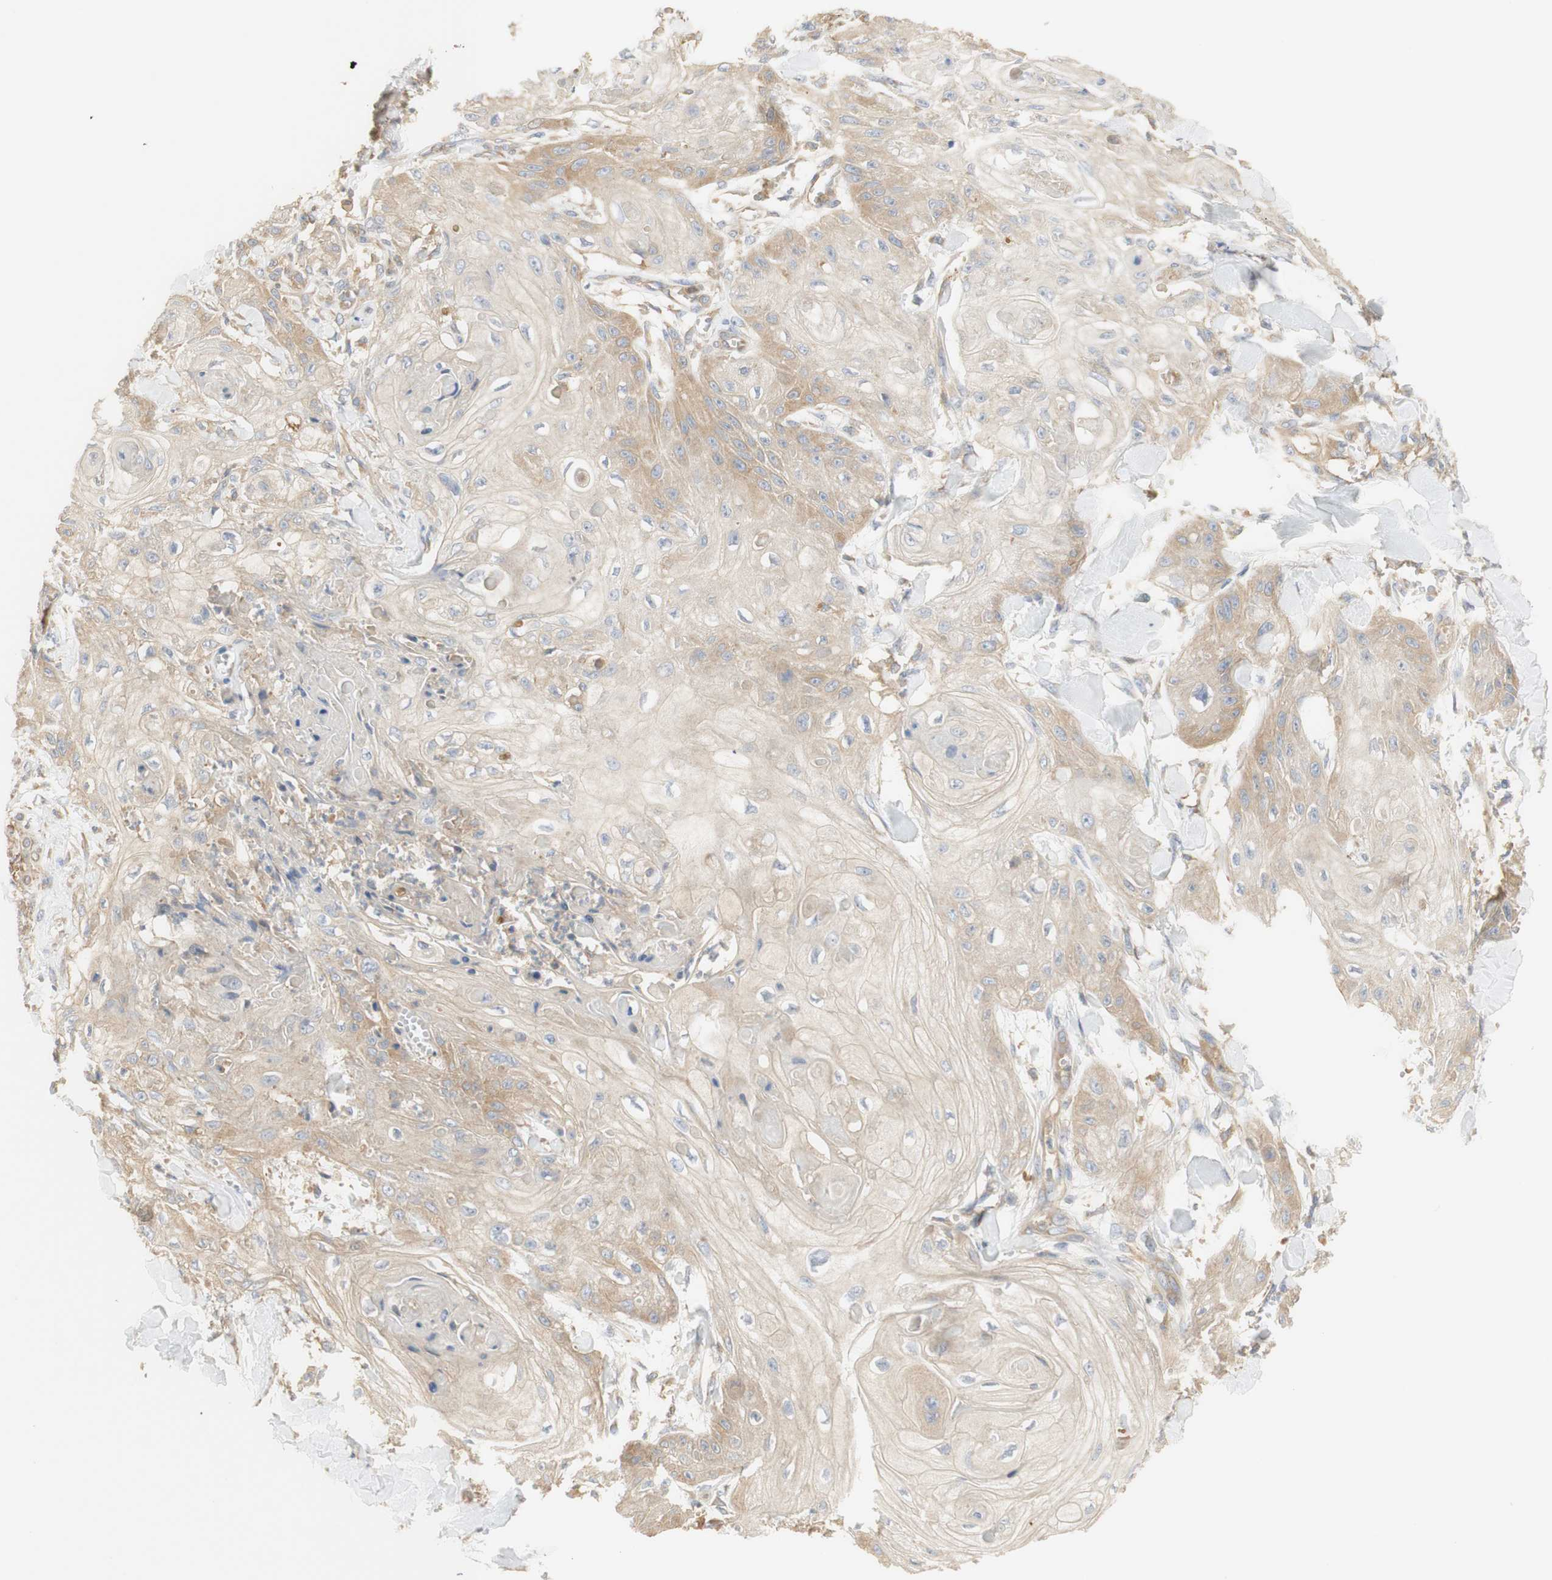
{"staining": {"intensity": "moderate", "quantity": ">75%", "location": "cytoplasmic/membranous"}, "tissue": "skin cancer", "cell_type": "Tumor cells", "image_type": "cancer", "snomed": [{"axis": "morphology", "description": "Squamous cell carcinoma, NOS"}, {"axis": "topography", "description": "Skin"}], "caption": "An IHC micrograph of neoplastic tissue is shown. Protein staining in brown labels moderate cytoplasmic/membranous positivity in skin cancer (squamous cell carcinoma) within tumor cells.", "gene": "IKBKG", "patient": {"sex": "male", "age": 74}}